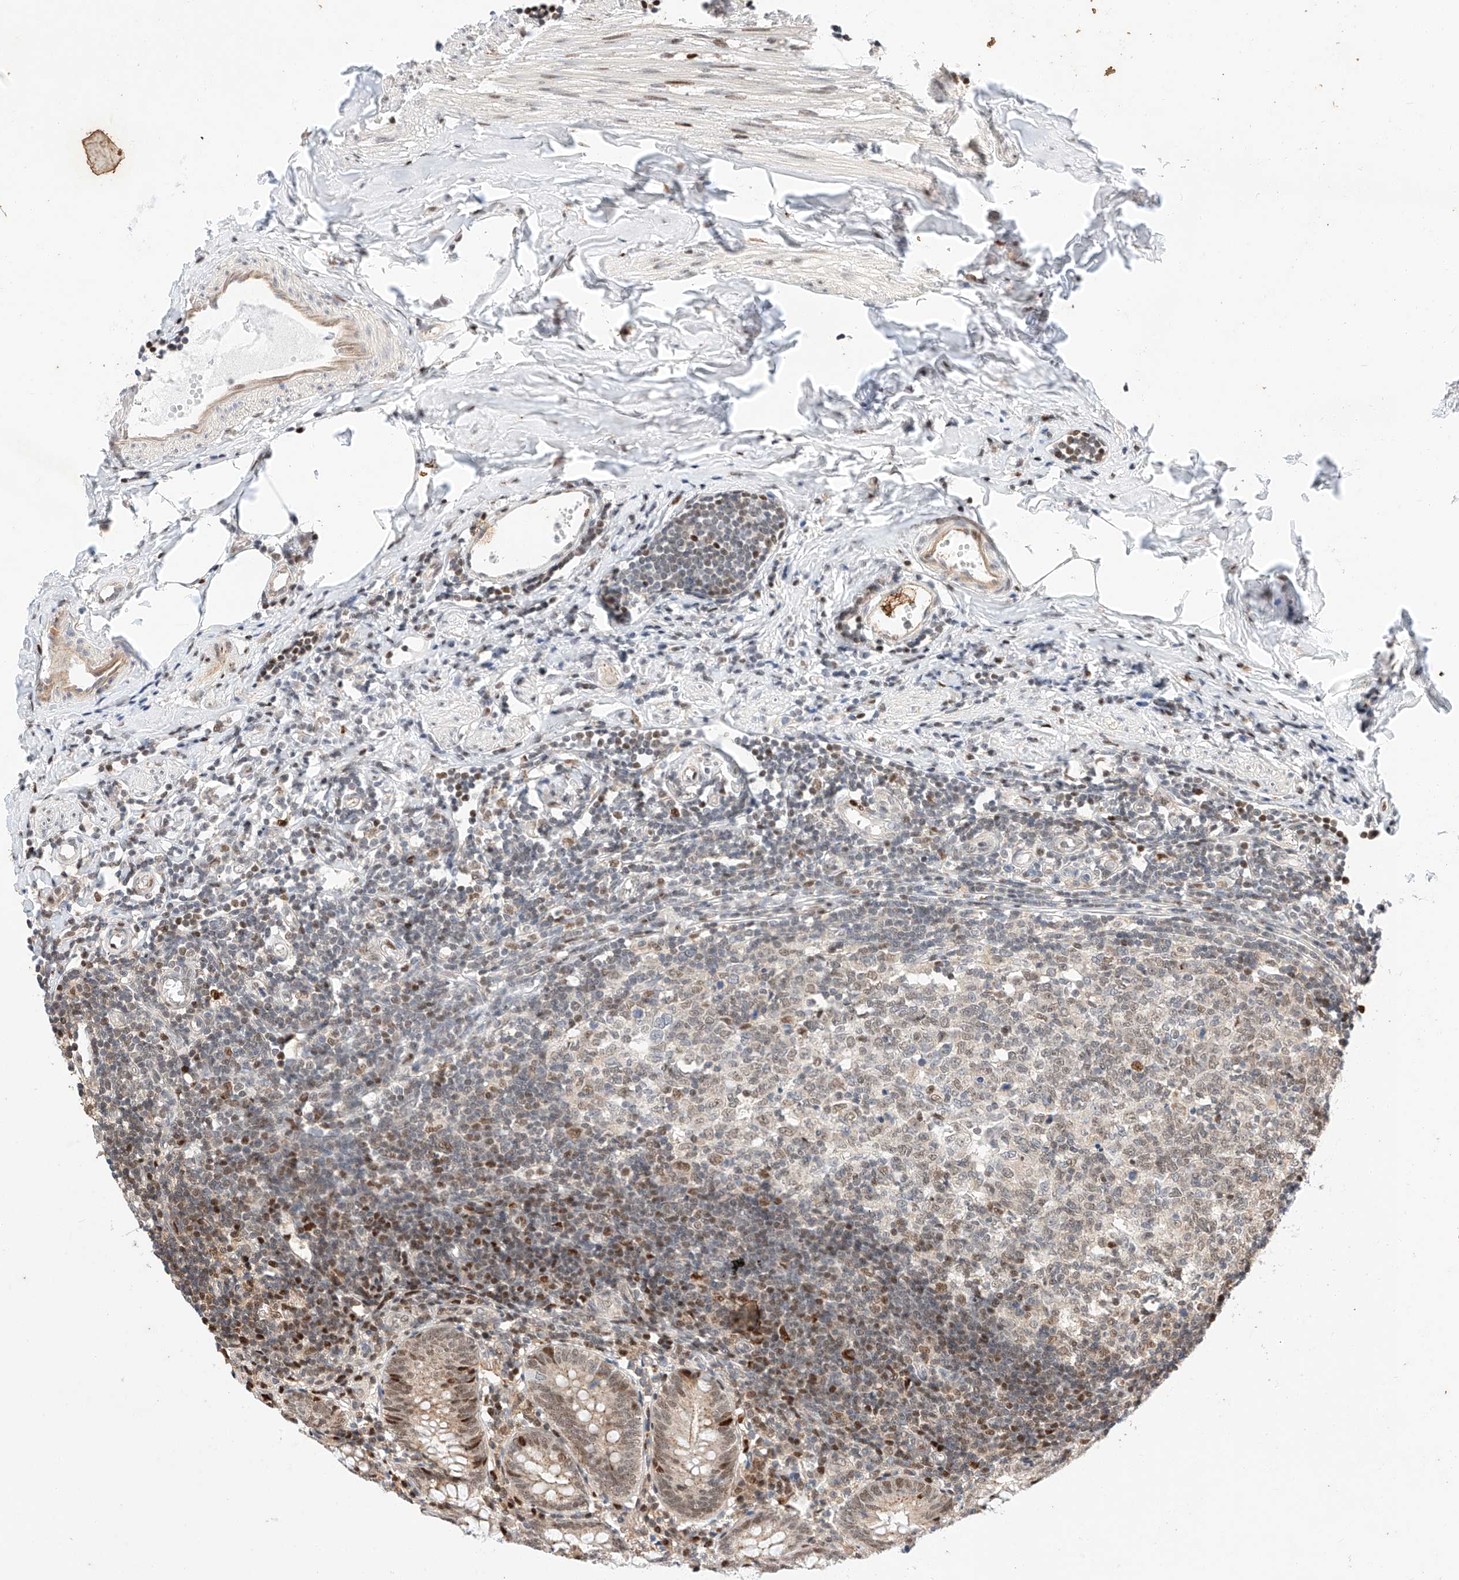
{"staining": {"intensity": "moderate", "quantity": ">75%", "location": "nuclear"}, "tissue": "appendix", "cell_type": "Glandular cells", "image_type": "normal", "snomed": [{"axis": "morphology", "description": "Normal tissue, NOS"}, {"axis": "topography", "description": "Appendix"}], "caption": "Immunohistochemistry (IHC) image of normal appendix stained for a protein (brown), which exhibits medium levels of moderate nuclear positivity in about >75% of glandular cells.", "gene": "HDAC9", "patient": {"sex": "female", "age": 54}}